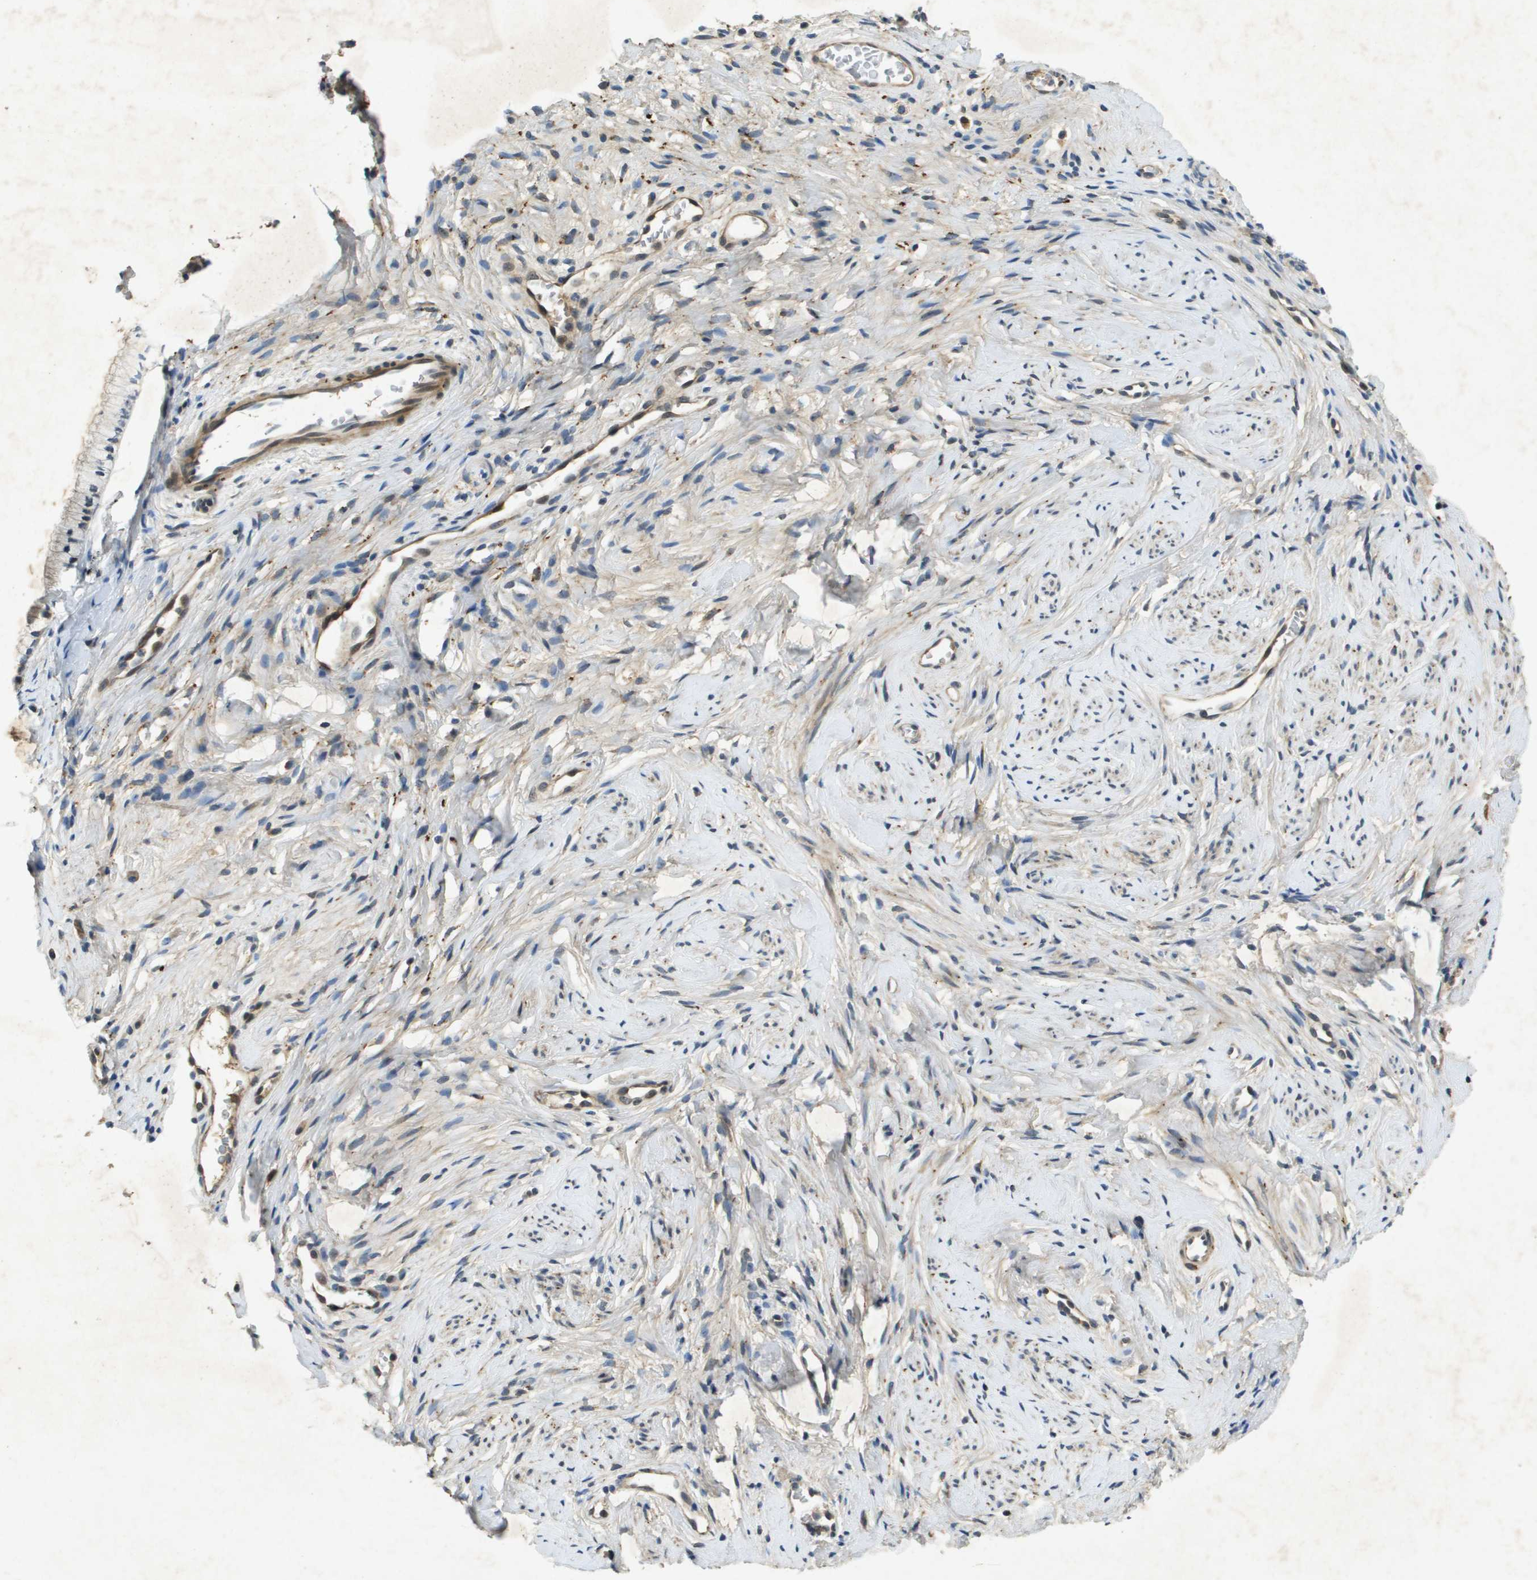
{"staining": {"intensity": "weak", "quantity": "<25%", "location": "cytoplasmic/membranous"}, "tissue": "cervix", "cell_type": "Glandular cells", "image_type": "normal", "snomed": [{"axis": "morphology", "description": "Normal tissue, NOS"}, {"axis": "topography", "description": "Cervix"}], "caption": "Photomicrograph shows no protein expression in glandular cells of normal cervix.", "gene": "PGAP3", "patient": {"sex": "female", "age": 77}}